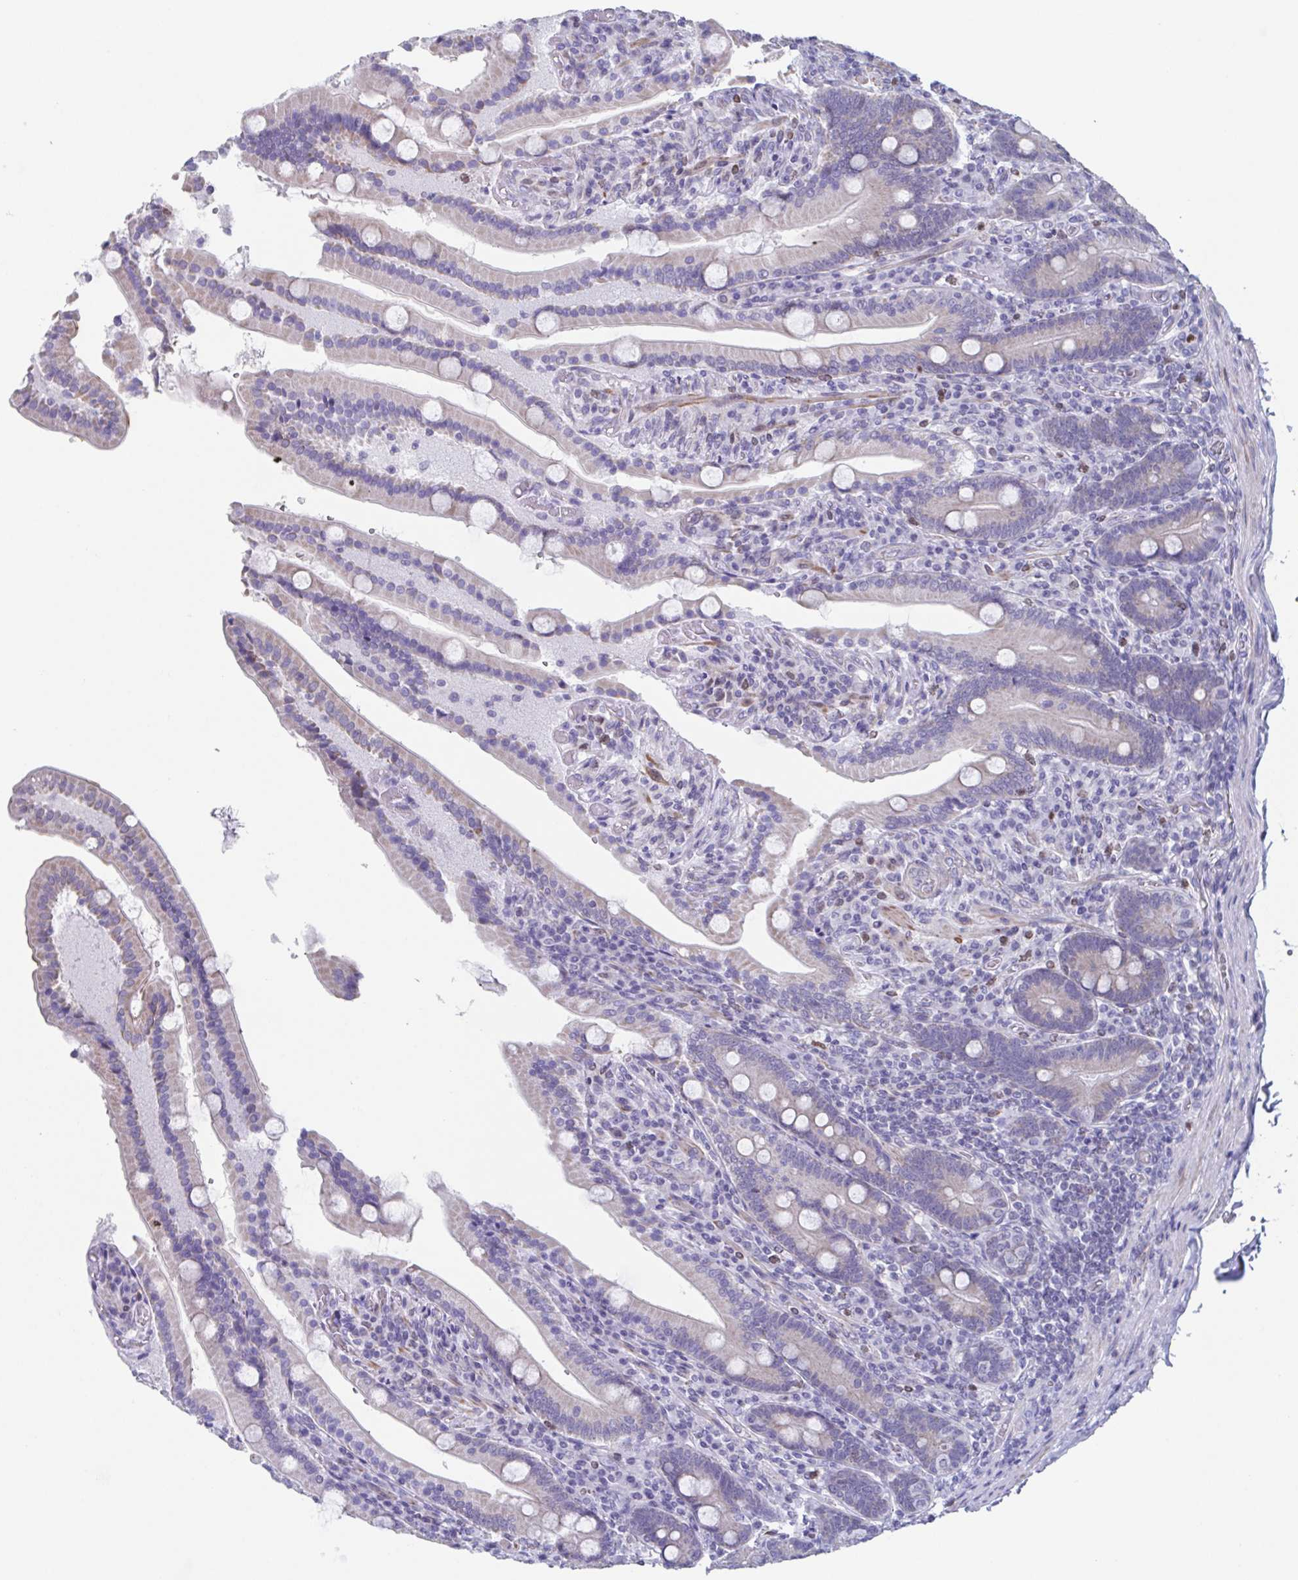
{"staining": {"intensity": "weak", "quantity": "<25%", "location": "cytoplasmic/membranous"}, "tissue": "duodenum", "cell_type": "Glandular cells", "image_type": "normal", "snomed": [{"axis": "morphology", "description": "Normal tissue, NOS"}, {"axis": "topography", "description": "Duodenum"}], "caption": "Immunohistochemistry photomicrograph of benign duodenum stained for a protein (brown), which reveals no staining in glandular cells.", "gene": "PBOV1", "patient": {"sex": "female", "age": 62}}